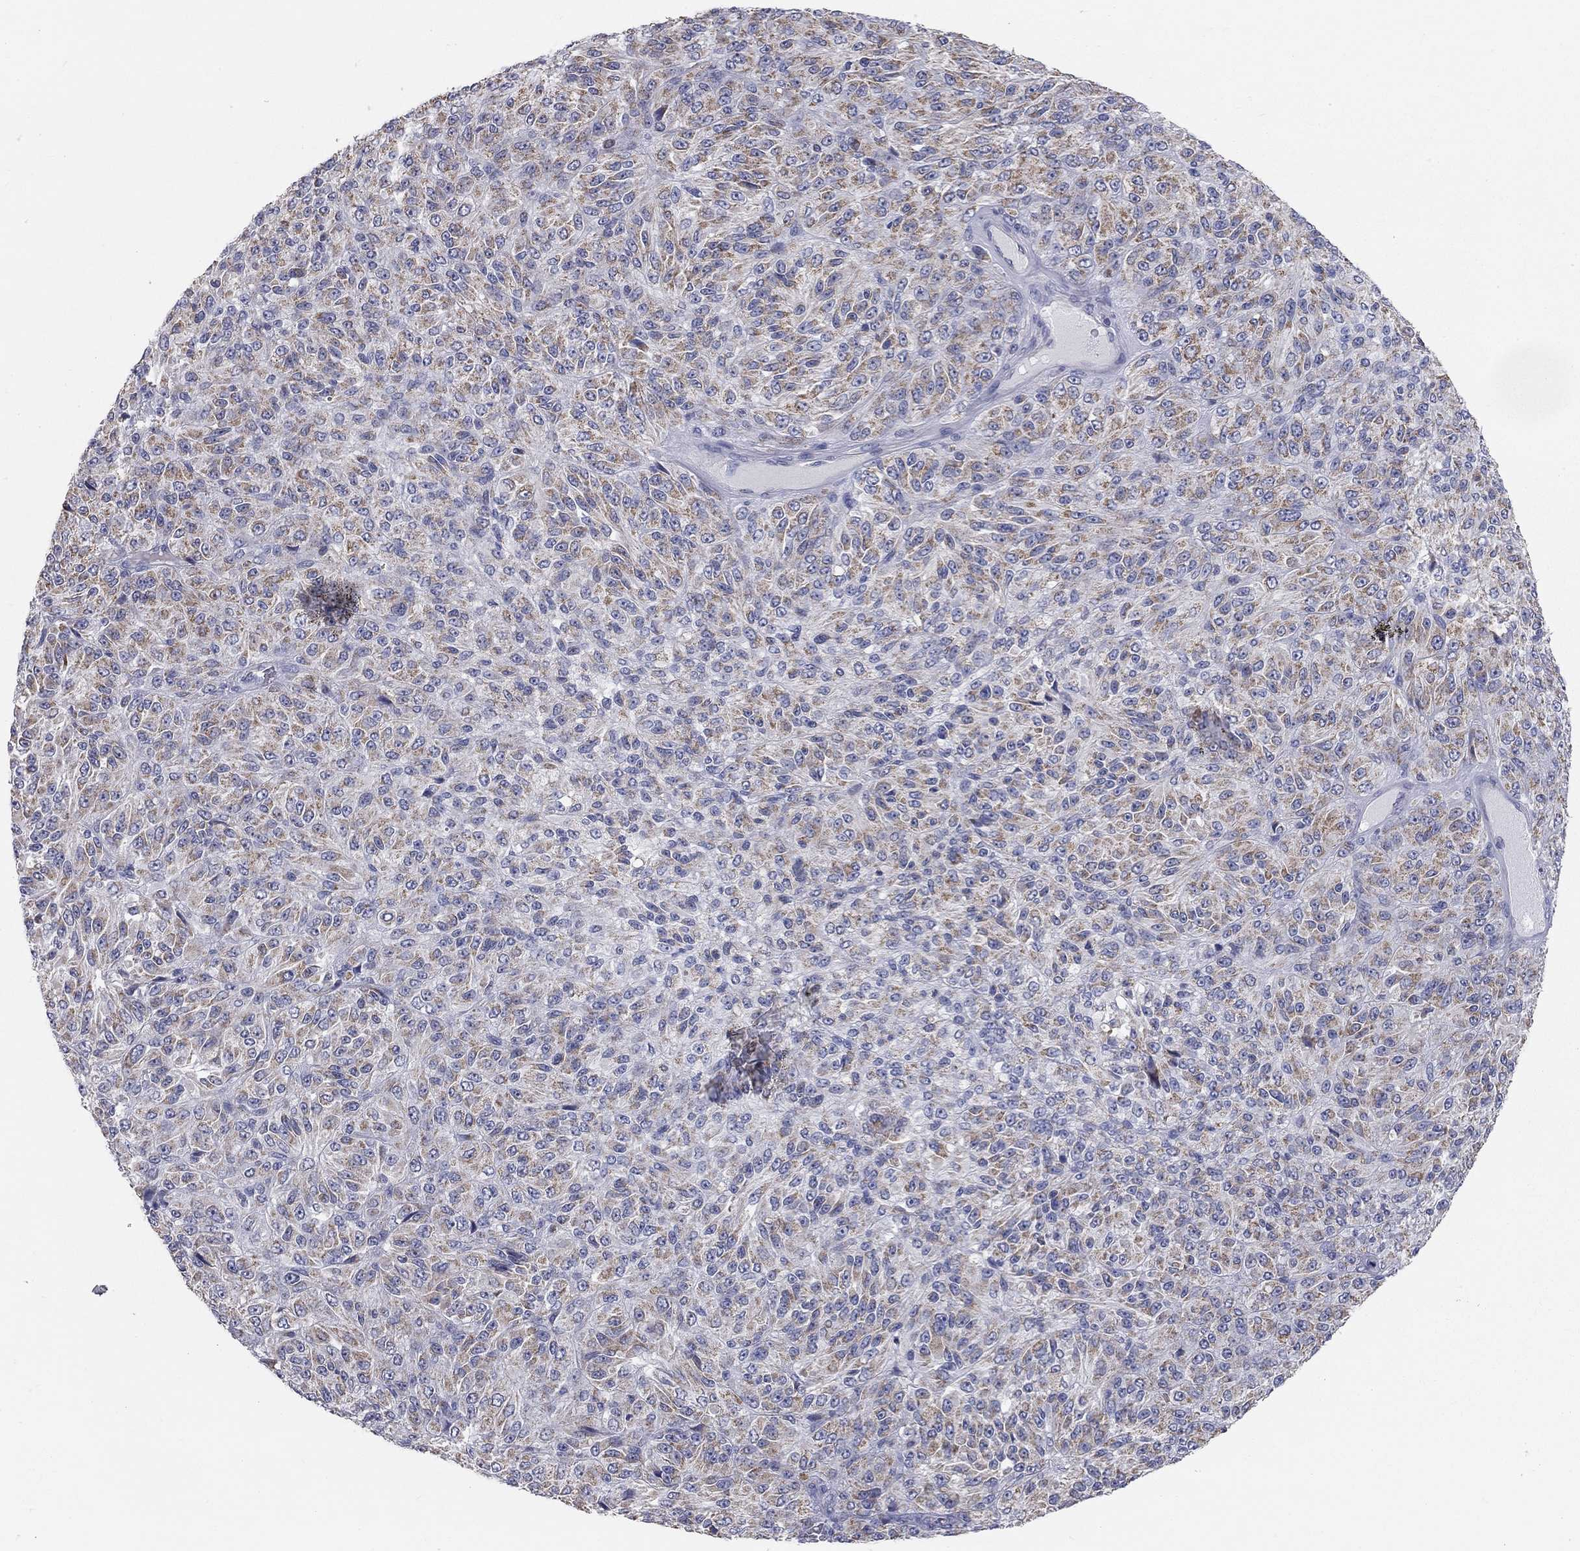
{"staining": {"intensity": "moderate", "quantity": ">75%", "location": "cytoplasmic/membranous"}, "tissue": "melanoma", "cell_type": "Tumor cells", "image_type": "cancer", "snomed": [{"axis": "morphology", "description": "Malignant melanoma, Metastatic site"}, {"axis": "topography", "description": "Brain"}], "caption": "High-magnification brightfield microscopy of melanoma stained with DAB (3,3'-diaminobenzidine) (brown) and counterstained with hematoxylin (blue). tumor cells exhibit moderate cytoplasmic/membranous positivity is appreciated in about>75% of cells. (IHC, brightfield microscopy, high magnification).", "gene": "CFAP161", "patient": {"sex": "female", "age": 56}}